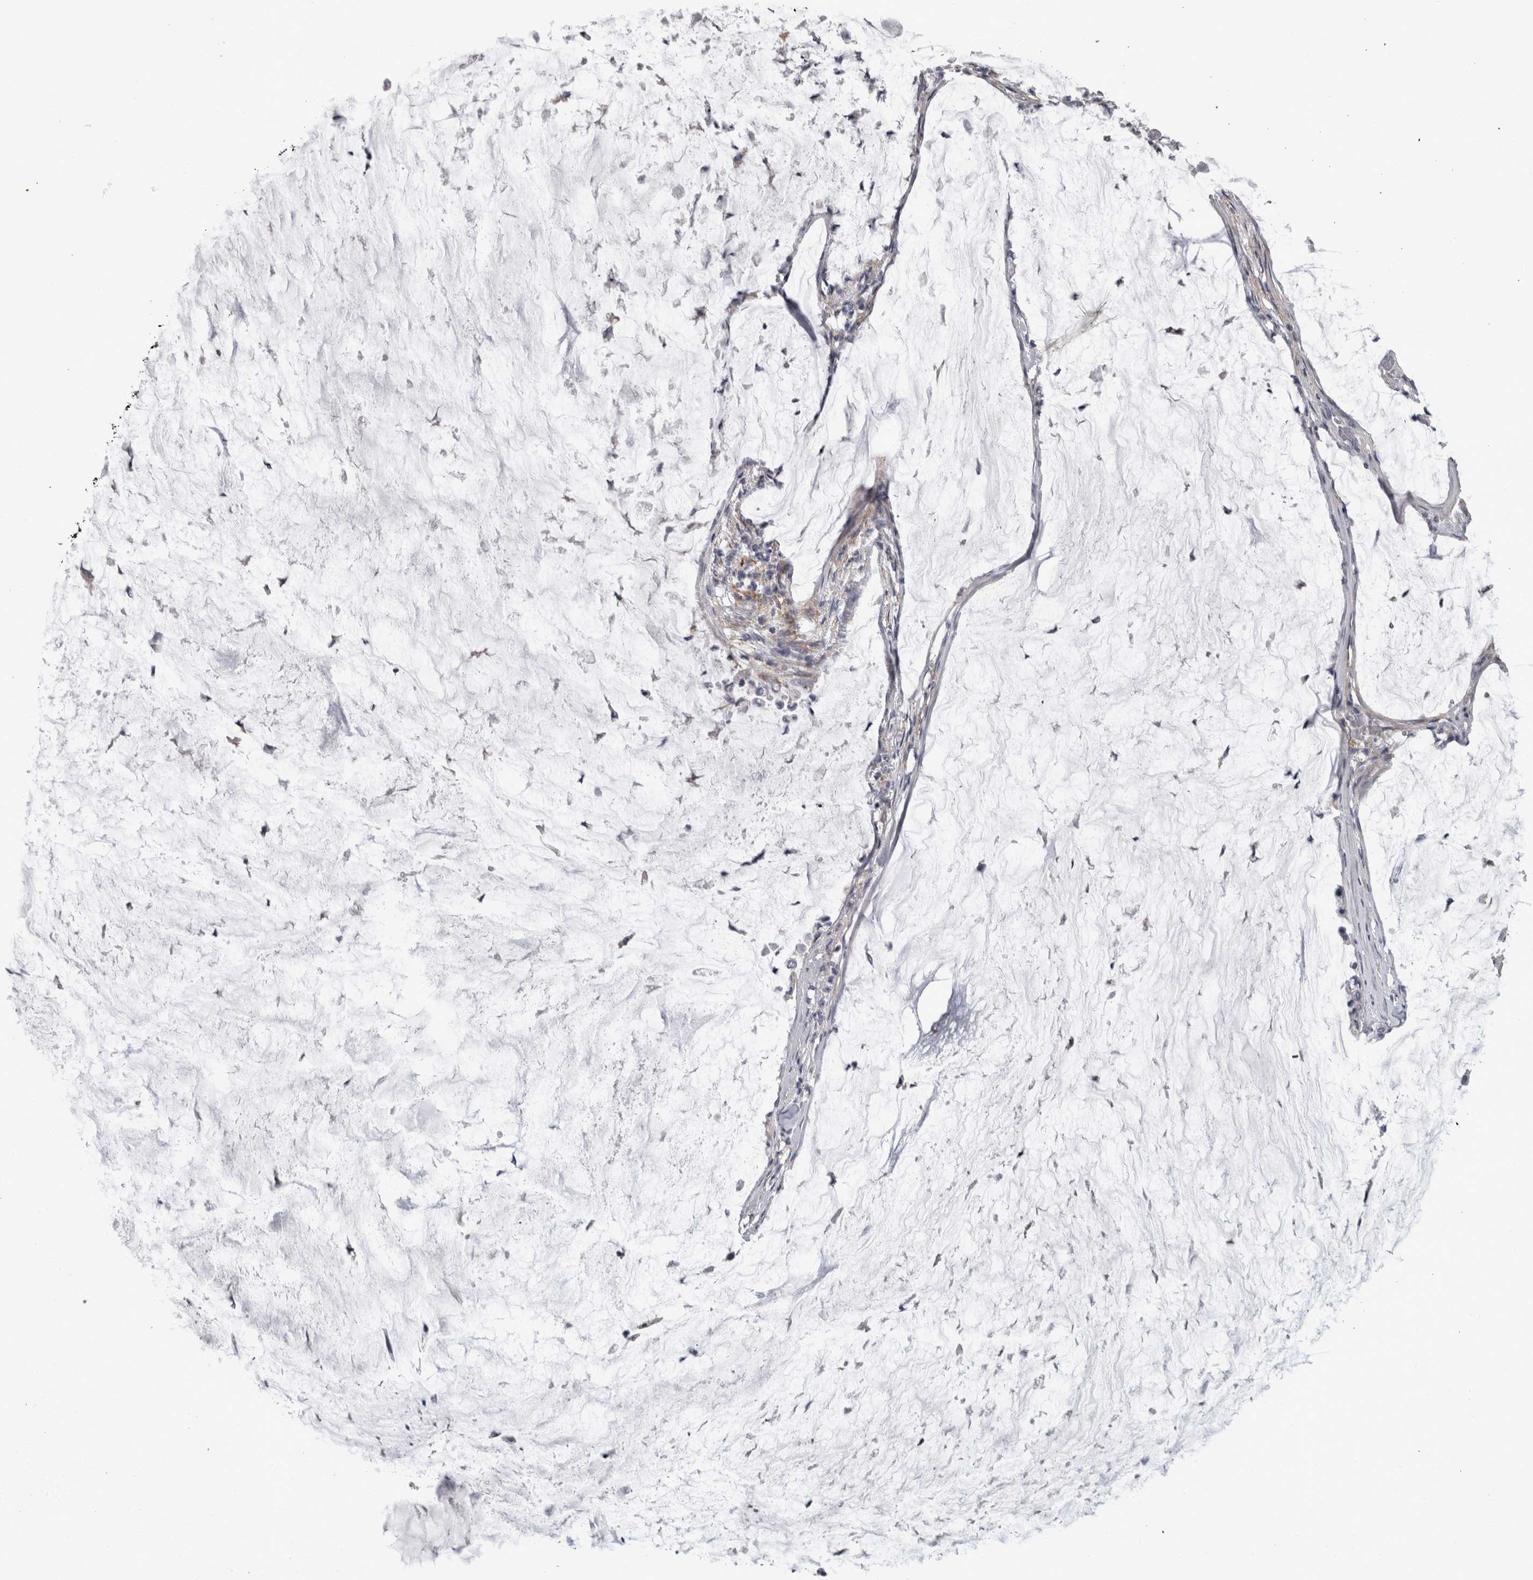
{"staining": {"intensity": "negative", "quantity": "none", "location": "none"}, "tissue": "pancreatic cancer", "cell_type": "Tumor cells", "image_type": "cancer", "snomed": [{"axis": "morphology", "description": "Adenocarcinoma, NOS"}, {"axis": "topography", "description": "Pancreas"}], "caption": "Tumor cells are negative for protein expression in human adenocarcinoma (pancreatic). (Brightfield microscopy of DAB IHC at high magnification).", "gene": "EFEMP2", "patient": {"sex": "male", "age": 41}}